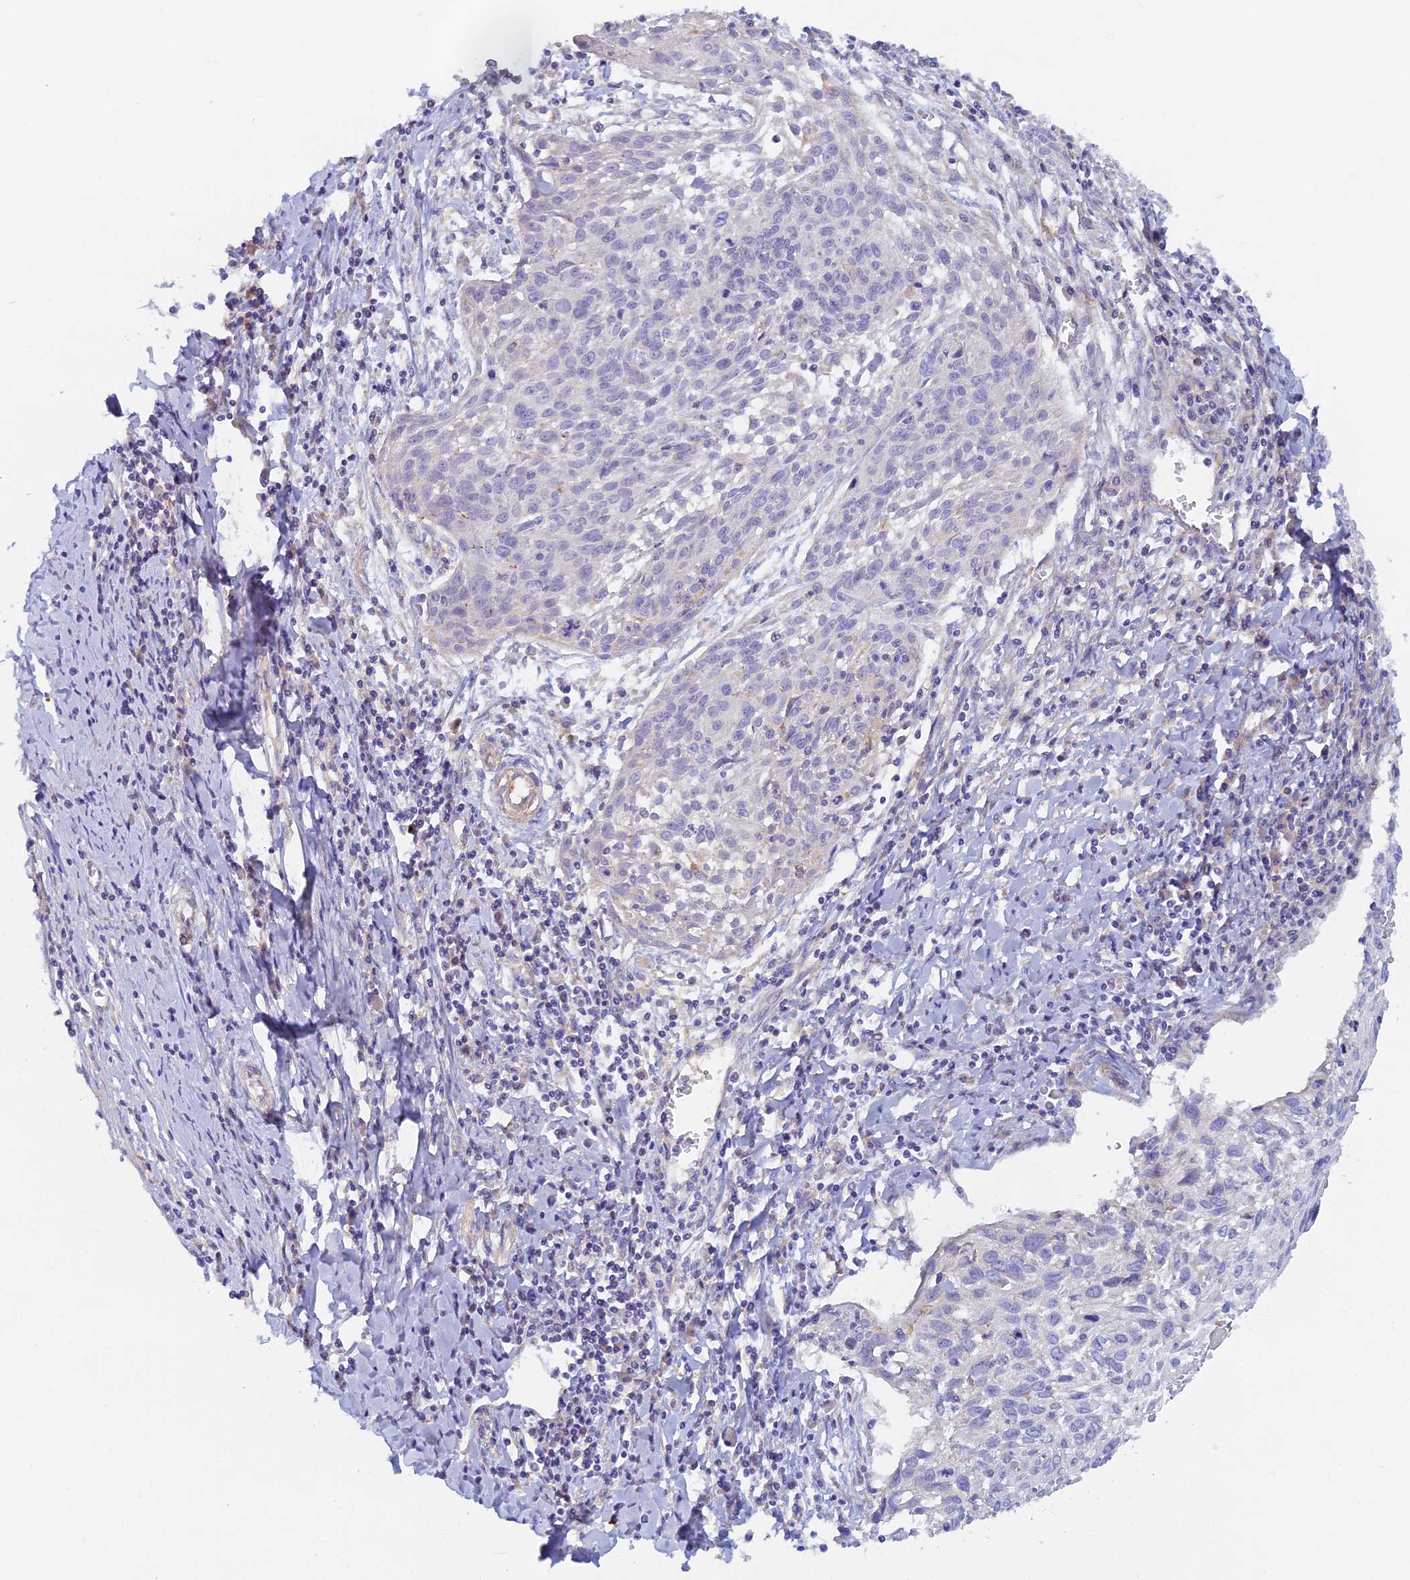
{"staining": {"intensity": "negative", "quantity": "none", "location": "none"}, "tissue": "cervical cancer", "cell_type": "Tumor cells", "image_type": "cancer", "snomed": [{"axis": "morphology", "description": "Squamous cell carcinoma, NOS"}, {"axis": "topography", "description": "Cervix"}], "caption": "High power microscopy image of an immunohistochemistry image of cervical squamous cell carcinoma, revealing no significant expression in tumor cells. (Immunohistochemistry, brightfield microscopy, high magnification).", "gene": "TMEM44", "patient": {"sex": "female", "age": 51}}